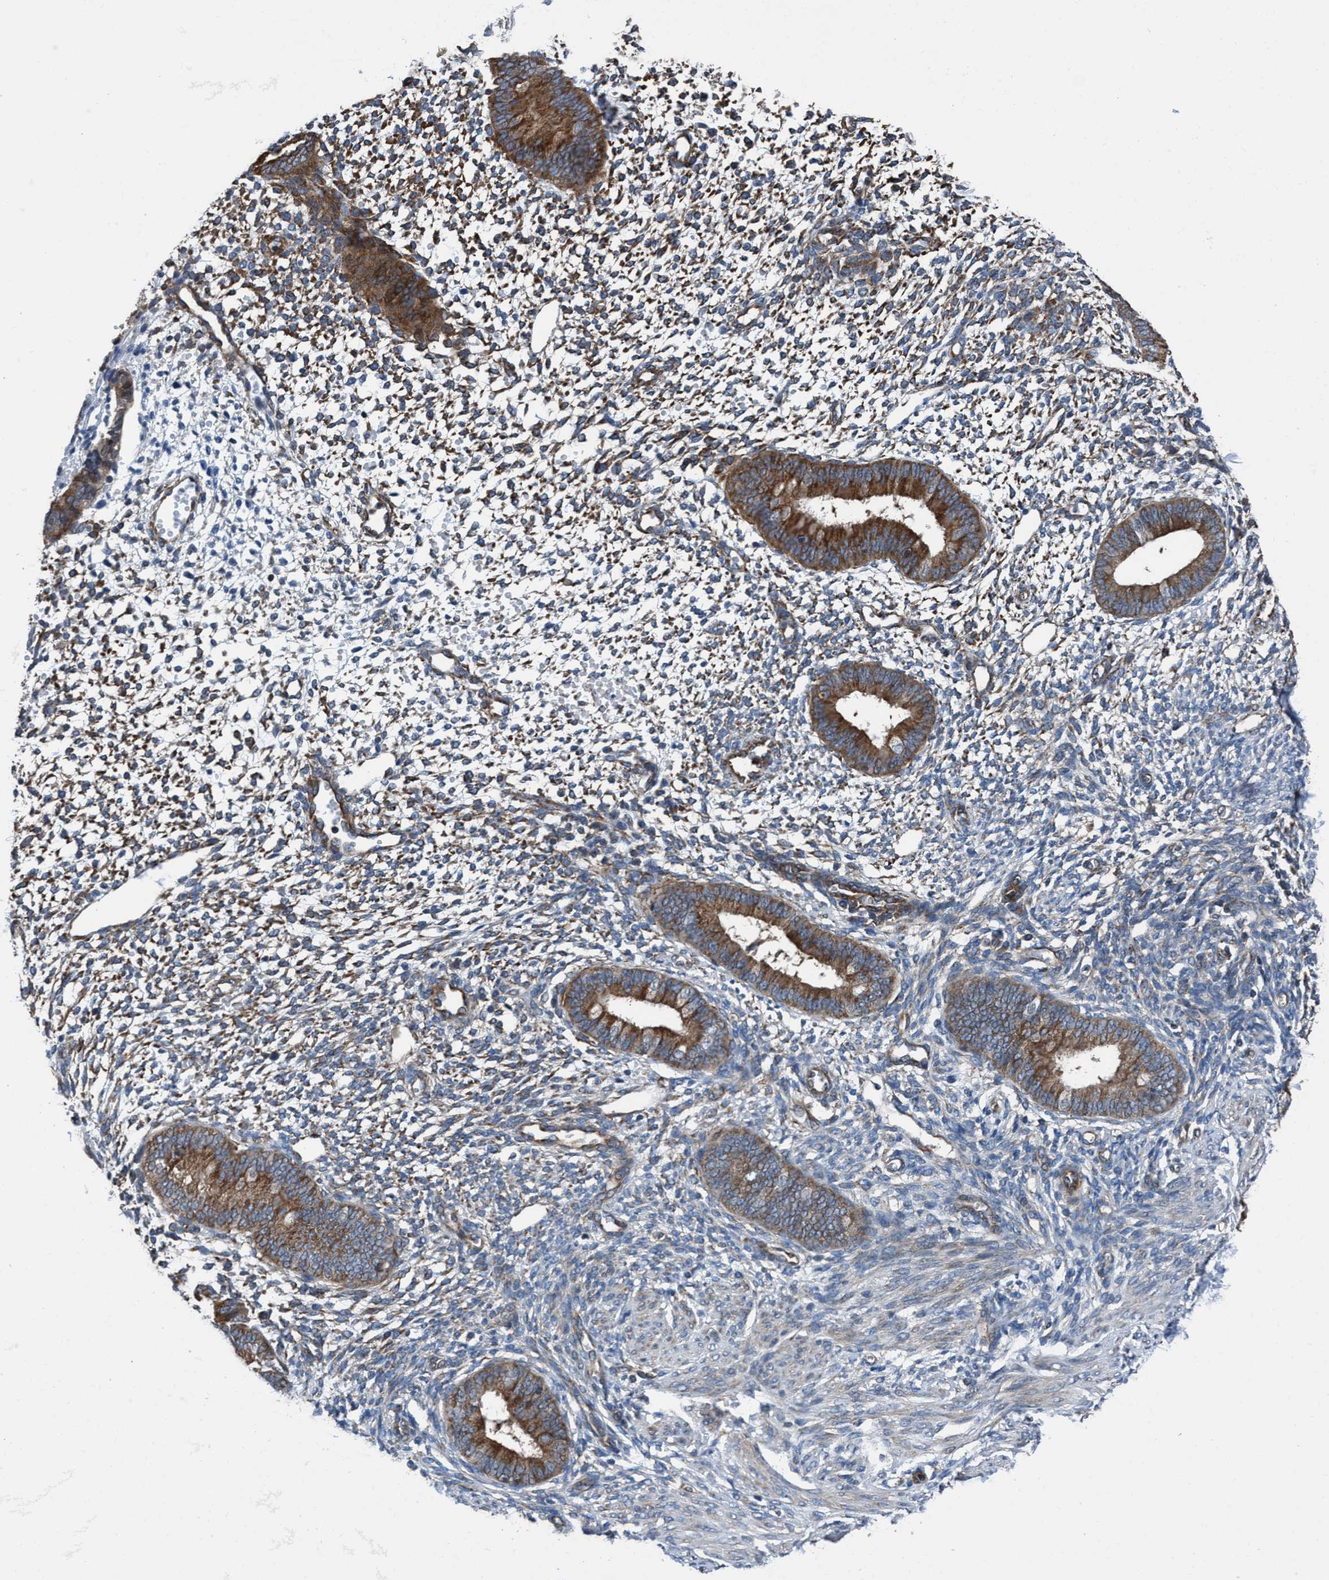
{"staining": {"intensity": "moderate", "quantity": "25%-75%", "location": "cytoplasmic/membranous"}, "tissue": "endometrium", "cell_type": "Cells in endometrial stroma", "image_type": "normal", "snomed": [{"axis": "morphology", "description": "Normal tissue, NOS"}, {"axis": "topography", "description": "Endometrium"}], "caption": "This image displays benign endometrium stained with immunohistochemistry to label a protein in brown. The cytoplasmic/membranous of cells in endometrial stroma show moderate positivity for the protein. Nuclei are counter-stained blue.", "gene": "NMT1", "patient": {"sex": "female", "age": 46}}